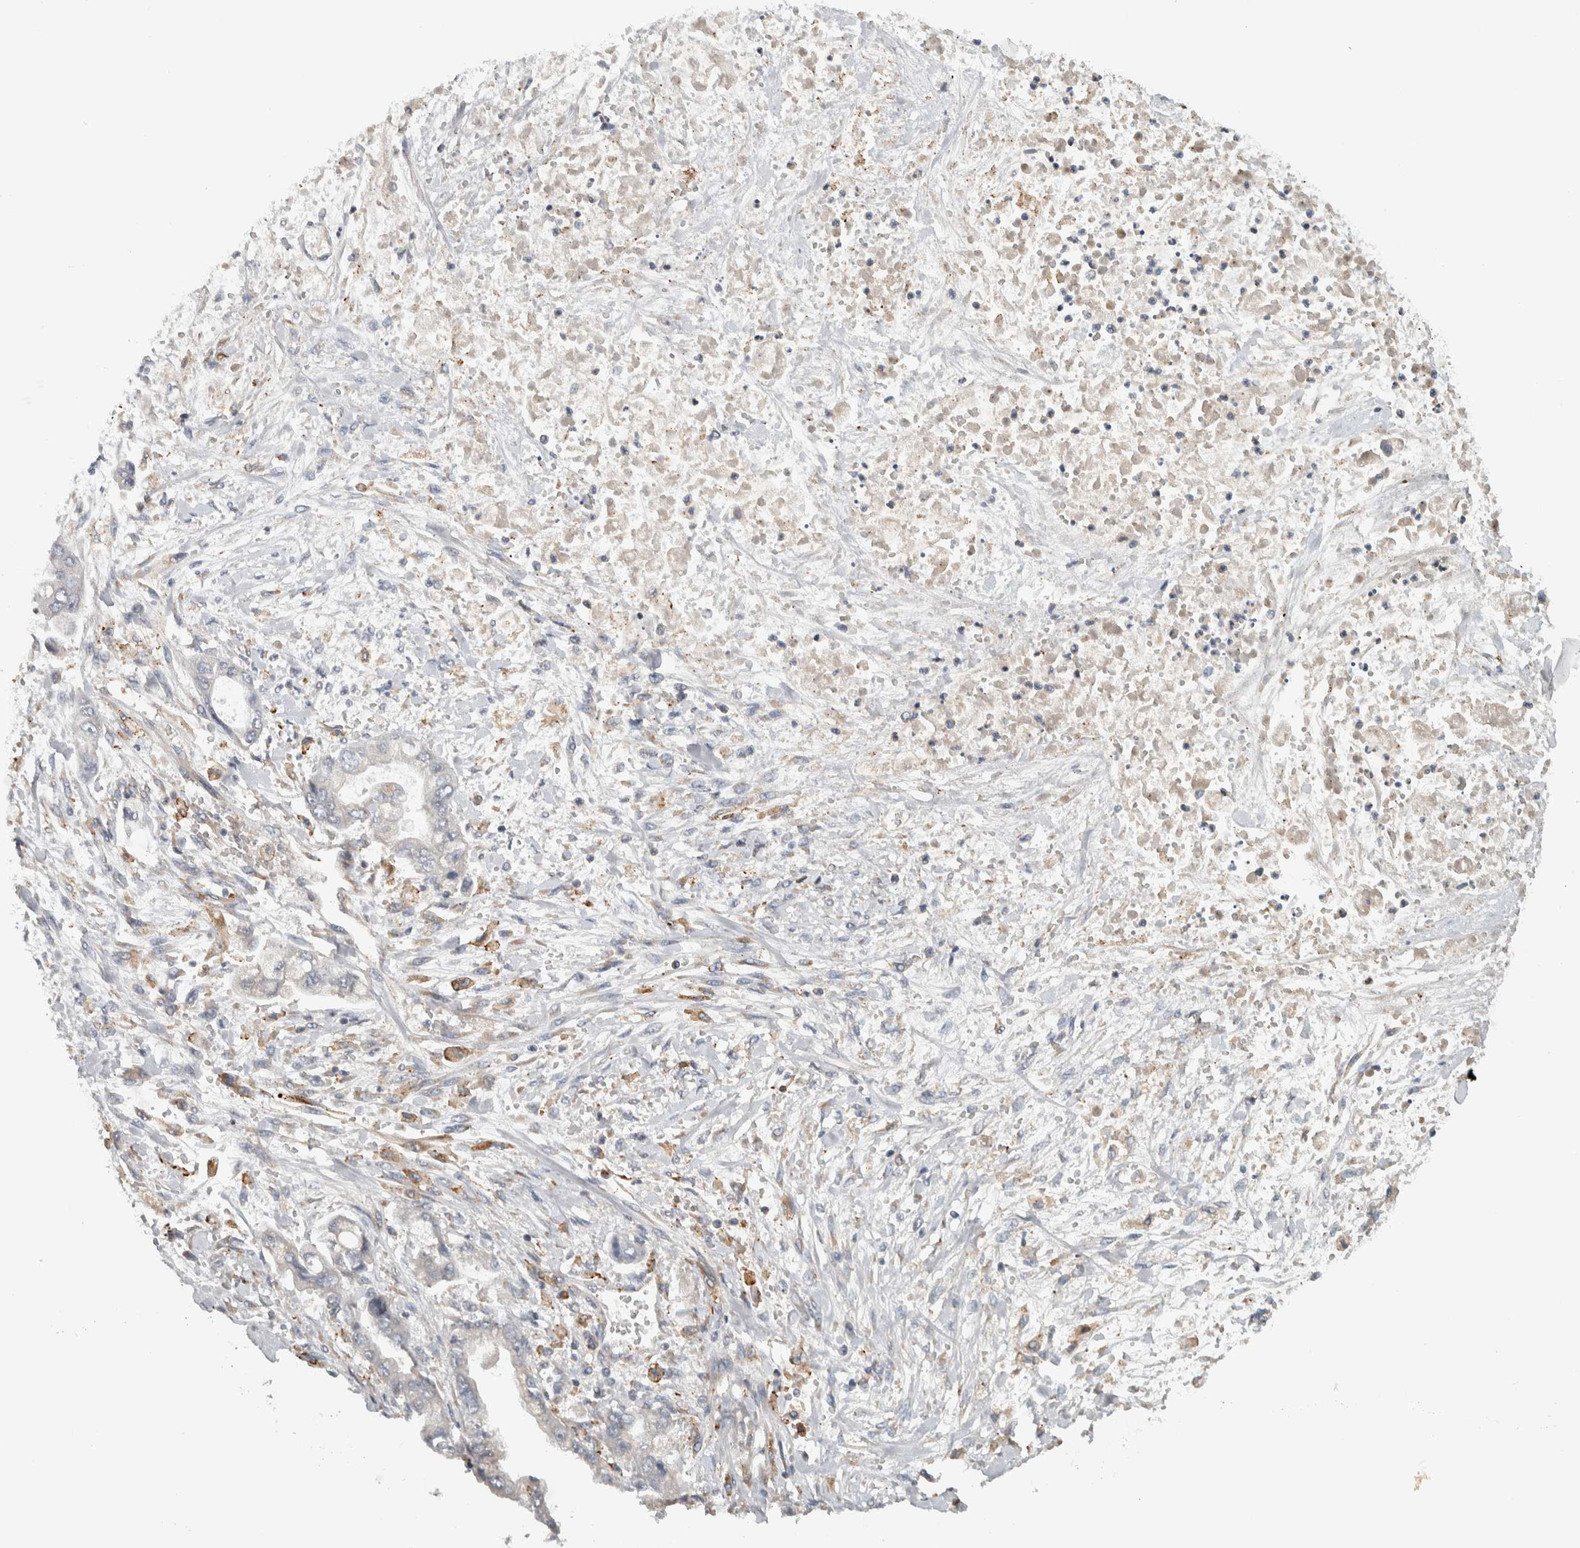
{"staining": {"intensity": "negative", "quantity": "none", "location": "none"}, "tissue": "stomach cancer", "cell_type": "Tumor cells", "image_type": "cancer", "snomed": [{"axis": "morphology", "description": "Normal tissue, NOS"}, {"axis": "morphology", "description": "Adenocarcinoma, NOS"}, {"axis": "topography", "description": "Stomach"}], "caption": "Stomach adenocarcinoma was stained to show a protein in brown. There is no significant staining in tumor cells.", "gene": "ADPRM", "patient": {"sex": "male", "age": 62}}